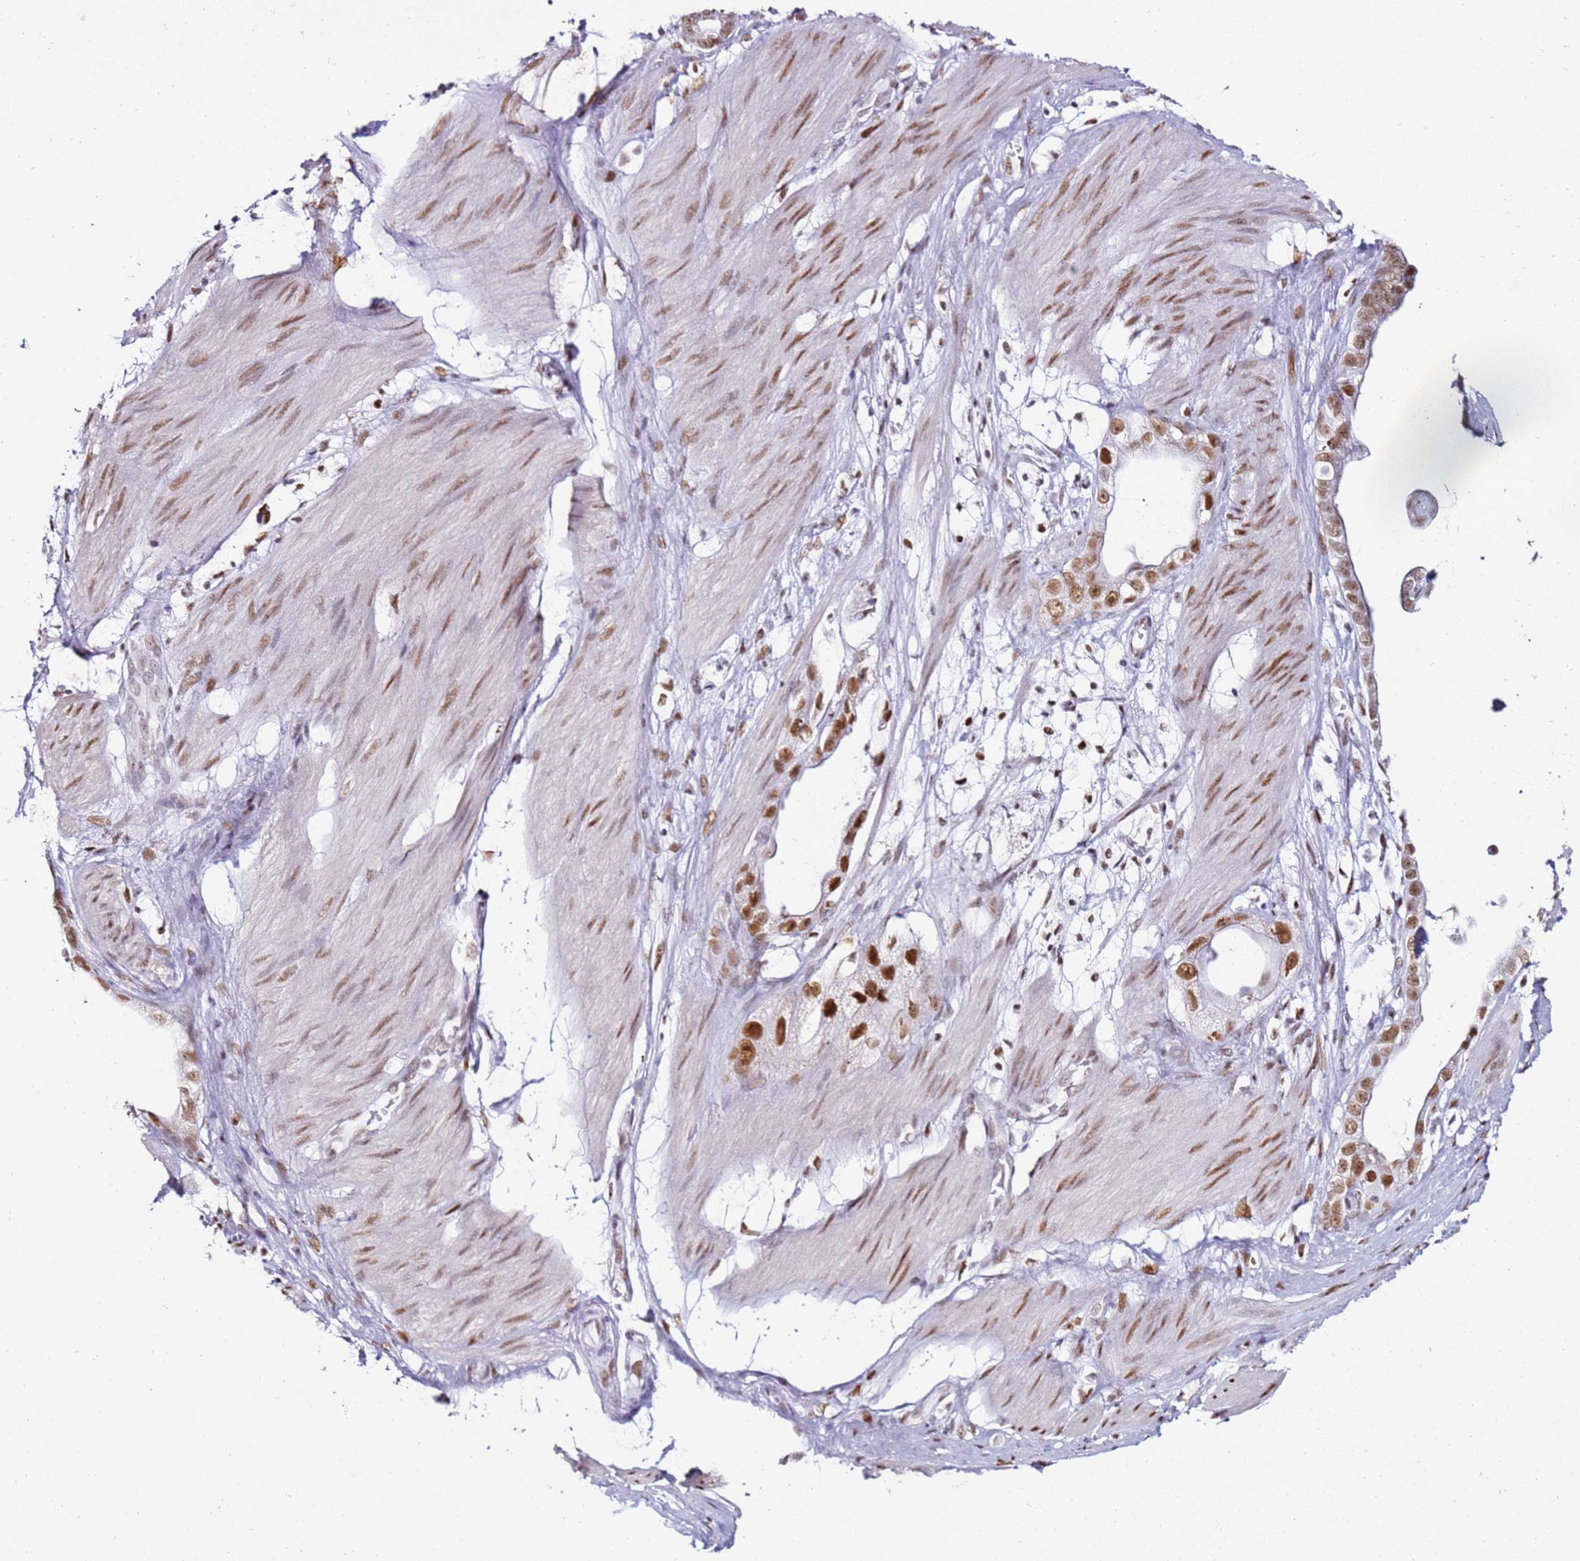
{"staining": {"intensity": "moderate", "quantity": ">75%", "location": "nuclear"}, "tissue": "stomach cancer", "cell_type": "Tumor cells", "image_type": "cancer", "snomed": [{"axis": "morphology", "description": "Adenocarcinoma, NOS"}, {"axis": "topography", "description": "Stomach"}], "caption": "There is medium levels of moderate nuclear expression in tumor cells of adenocarcinoma (stomach), as demonstrated by immunohistochemical staining (brown color).", "gene": "KPNA4", "patient": {"sex": "male", "age": 55}}